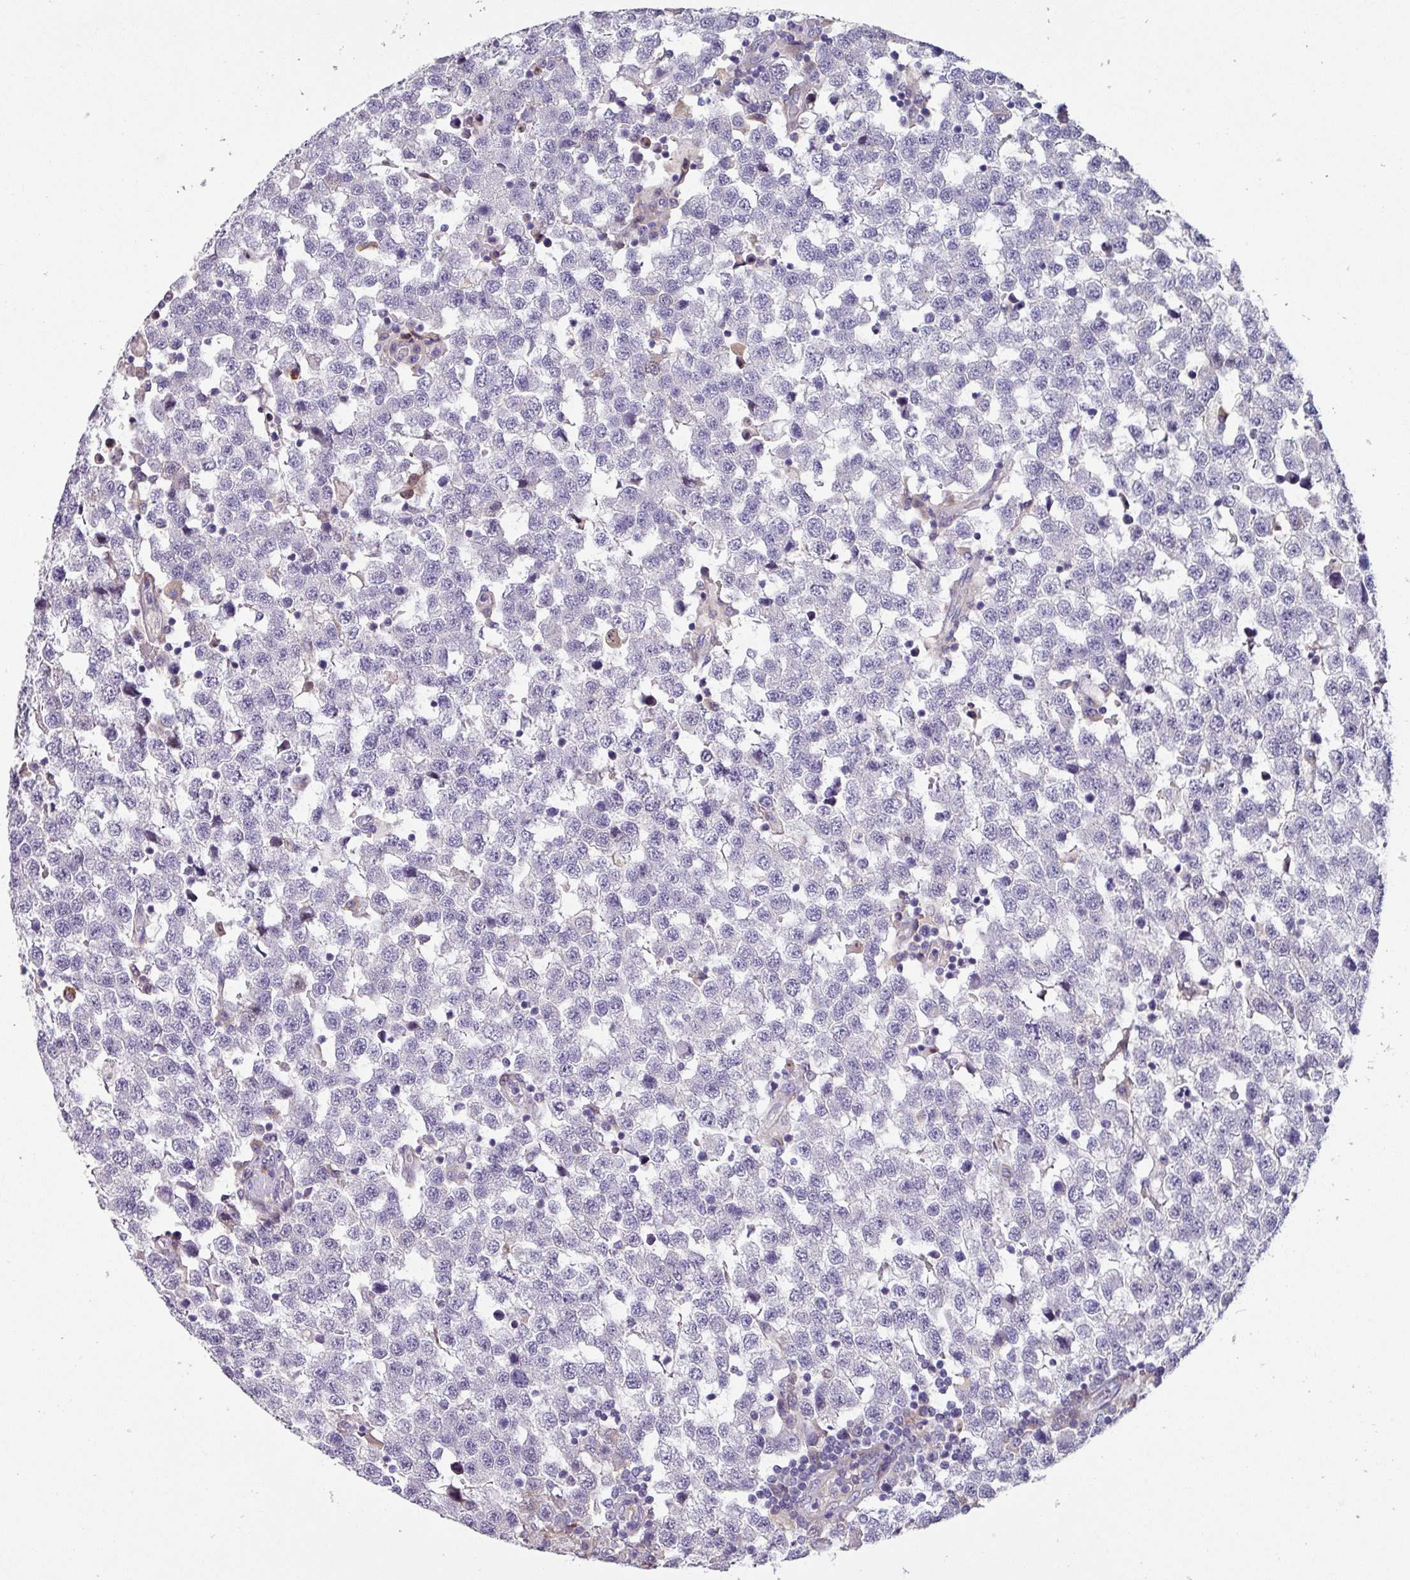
{"staining": {"intensity": "negative", "quantity": "none", "location": "none"}, "tissue": "testis cancer", "cell_type": "Tumor cells", "image_type": "cancer", "snomed": [{"axis": "morphology", "description": "Seminoma, NOS"}, {"axis": "topography", "description": "Testis"}], "caption": "A high-resolution micrograph shows immunohistochemistry staining of testis cancer, which exhibits no significant staining in tumor cells.", "gene": "KLHL3", "patient": {"sex": "male", "age": 34}}